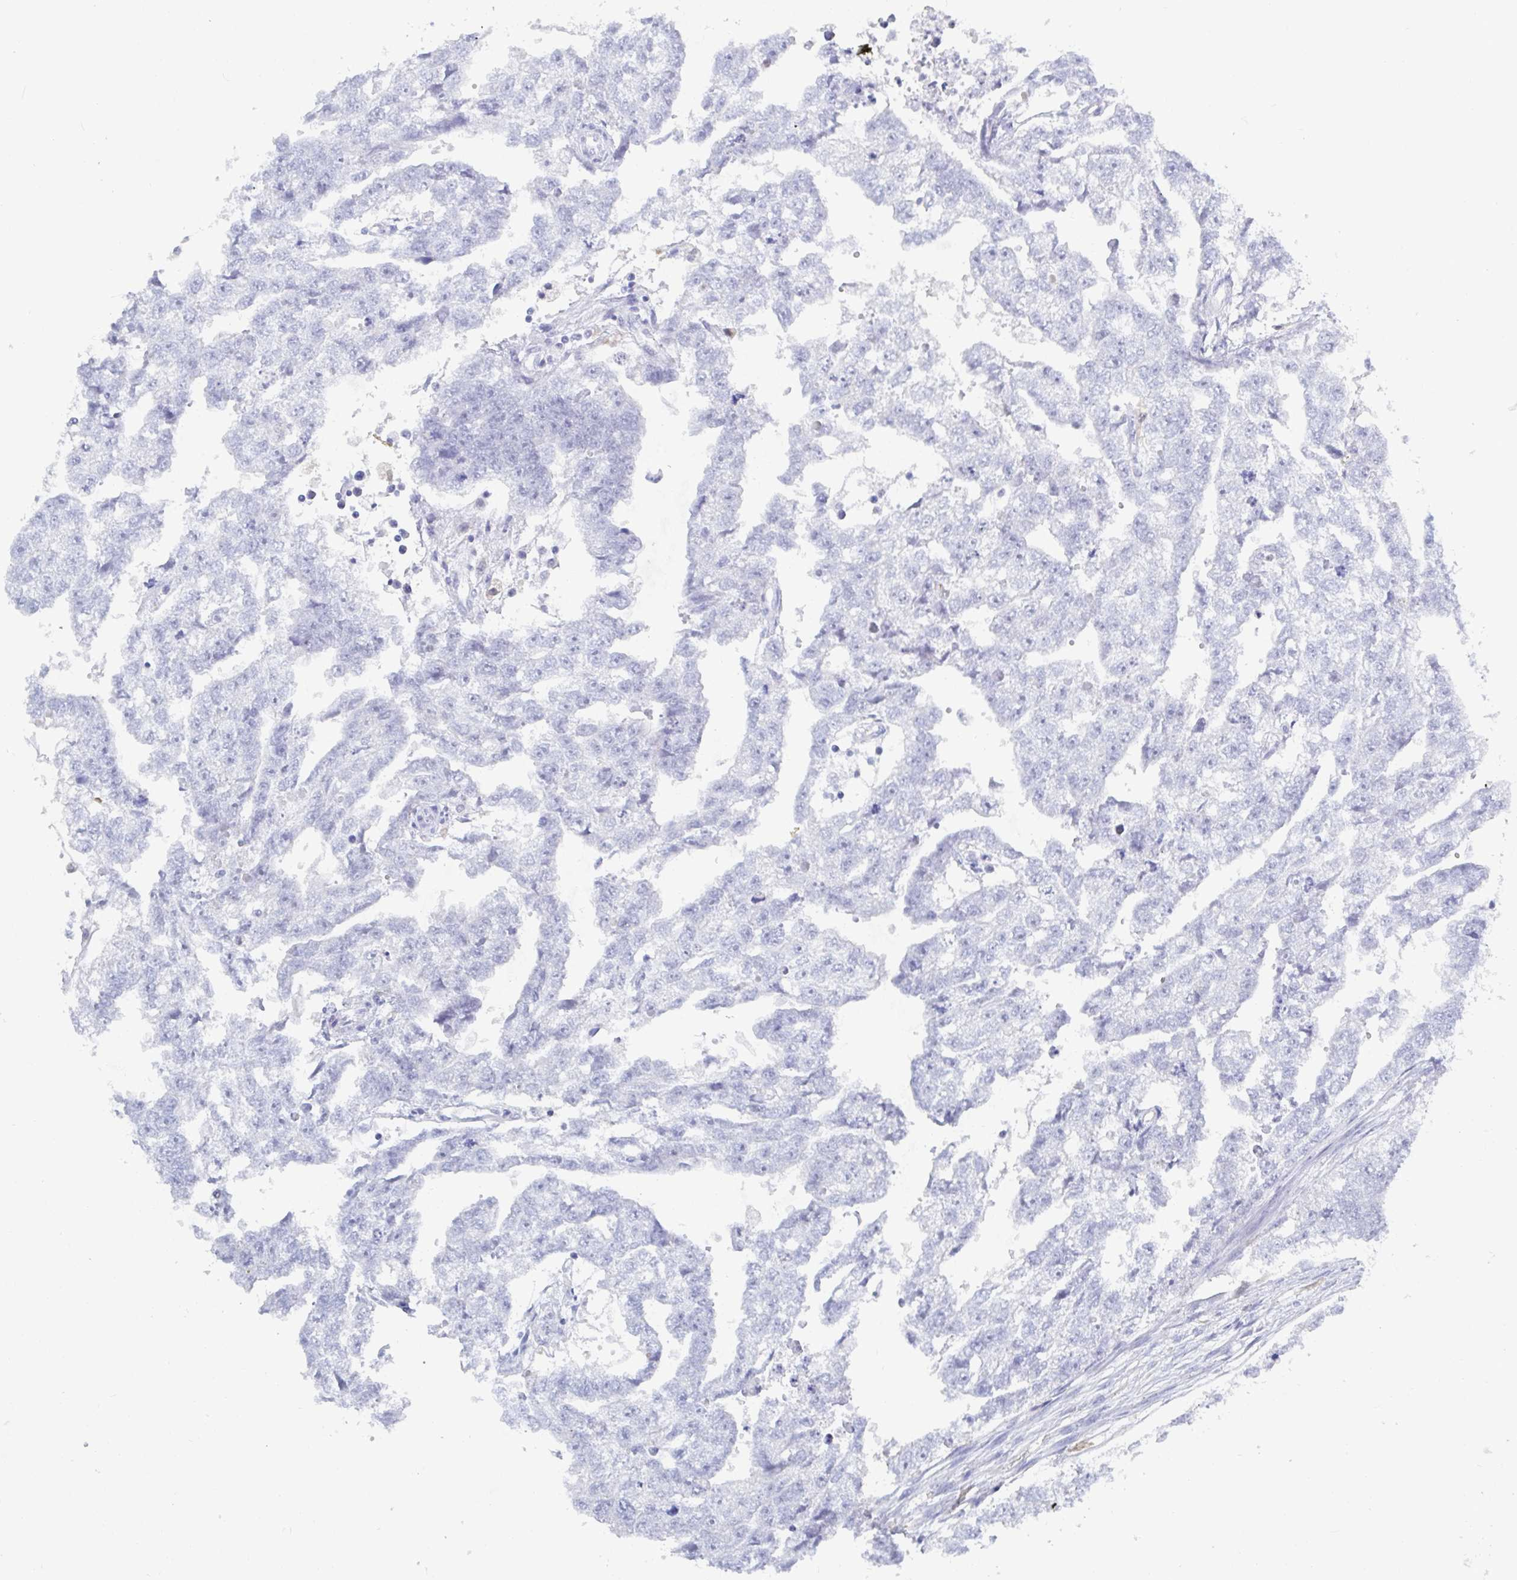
{"staining": {"intensity": "negative", "quantity": "none", "location": "none"}, "tissue": "testis cancer", "cell_type": "Tumor cells", "image_type": "cancer", "snomed": [{"axis": "morphology", "description": "Carcinoma, Embryonal, NOS"}, {"axis": "morphology", "description": "Teratoma, malignant, NOS"}, {"axis": "topography", "description": "Testis"}], "caption": "The micrograph demonstrates no staining of tumor cells in testis cancer.", "gene": "OR2A4", "patient": {"sex": "male", "age": 44}}